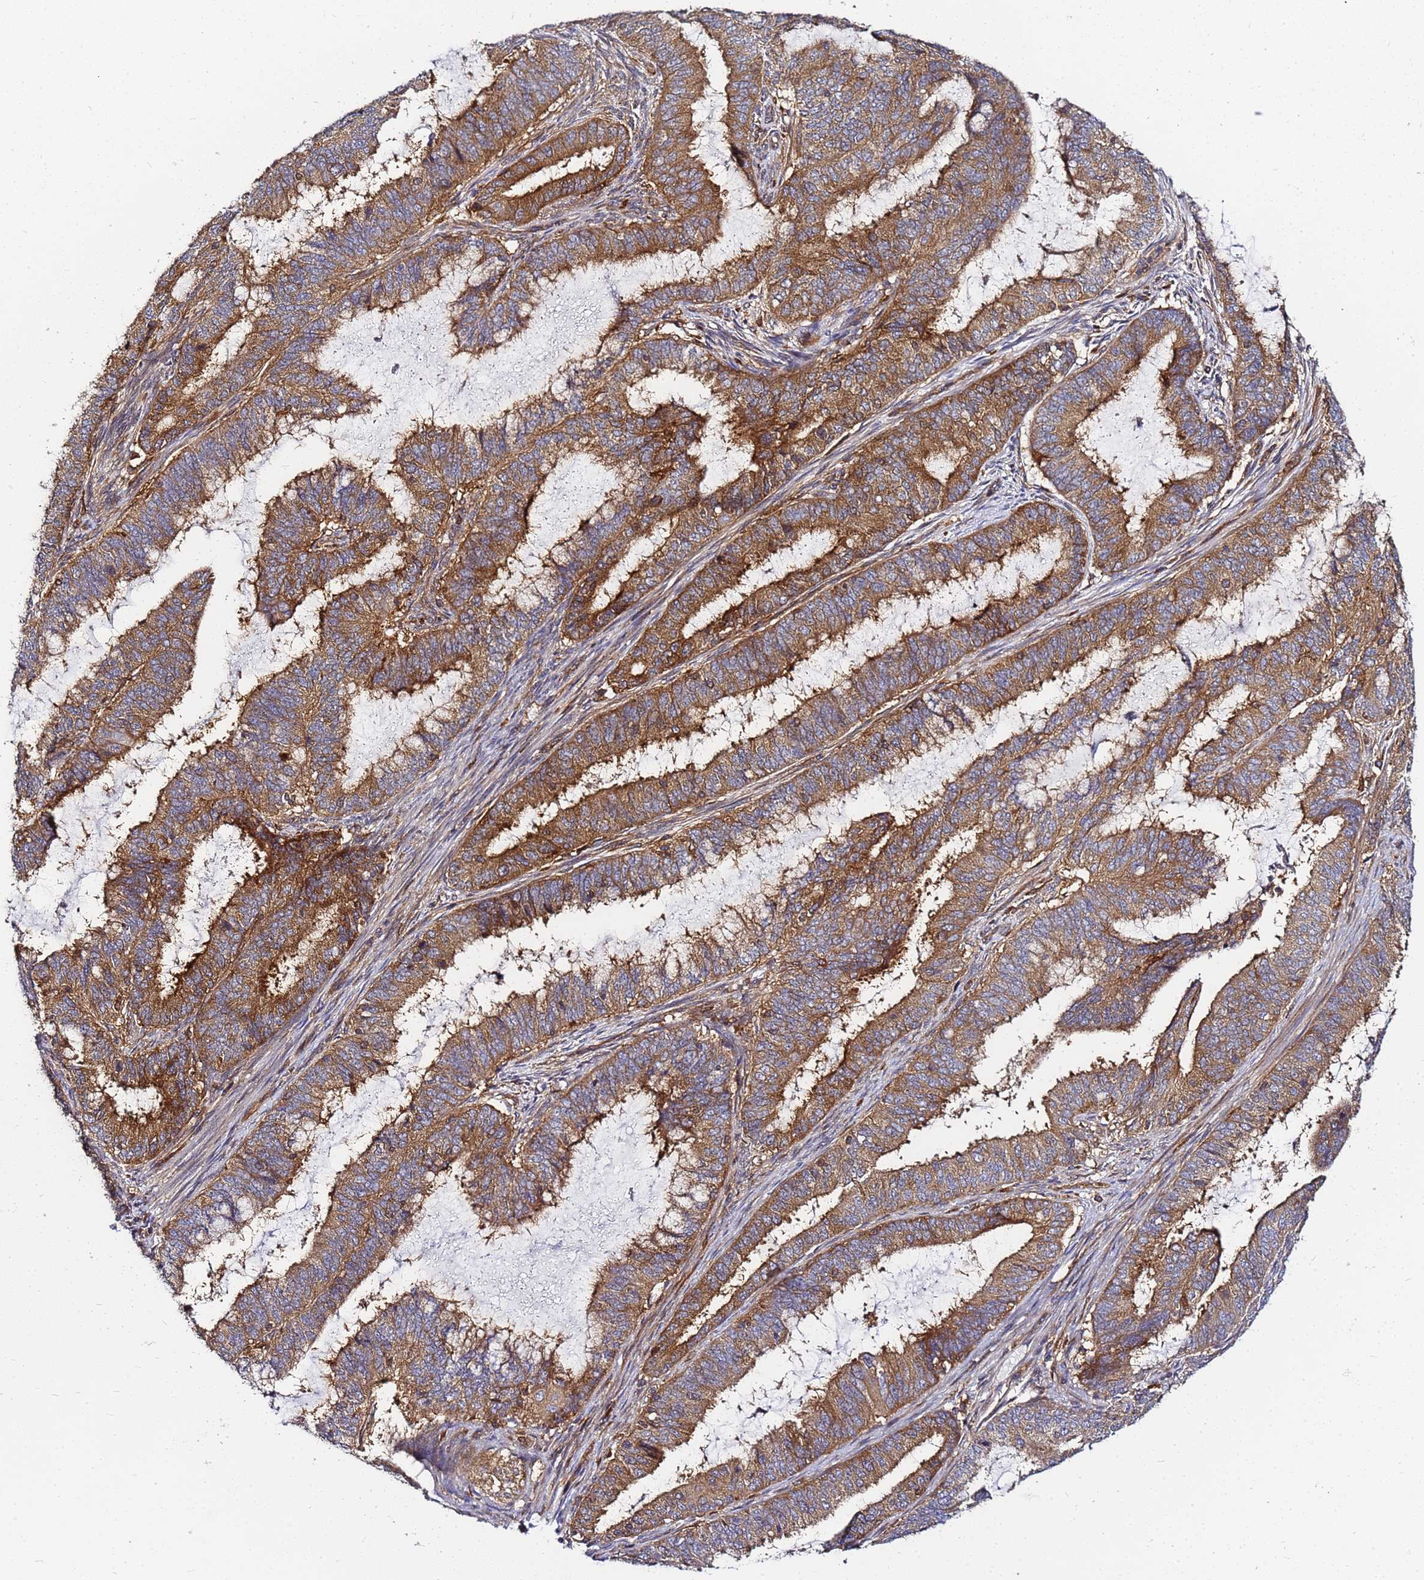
{"staining": {"intensity": "moderate", "quantity": ">75%", "location": "cytoplasmic/membranous"}, "tissue": "endometrial cancer", "cell_type": "Tumor cells", "image_type": "cancer", "snomed": [{"axis": "morphology", "description": "Adenocarcinoma, NOS"}, {"axis": "topography", "description": "Endometrium"}], "caption": "Immunohistochemical staining of human endometrial cancer shows medium levels of moderate cytoplasmic/membranous protein positivity in about >75% of tumor cells.", "gene": "CHM", "patient": {"sex": "female", "age": 51}}